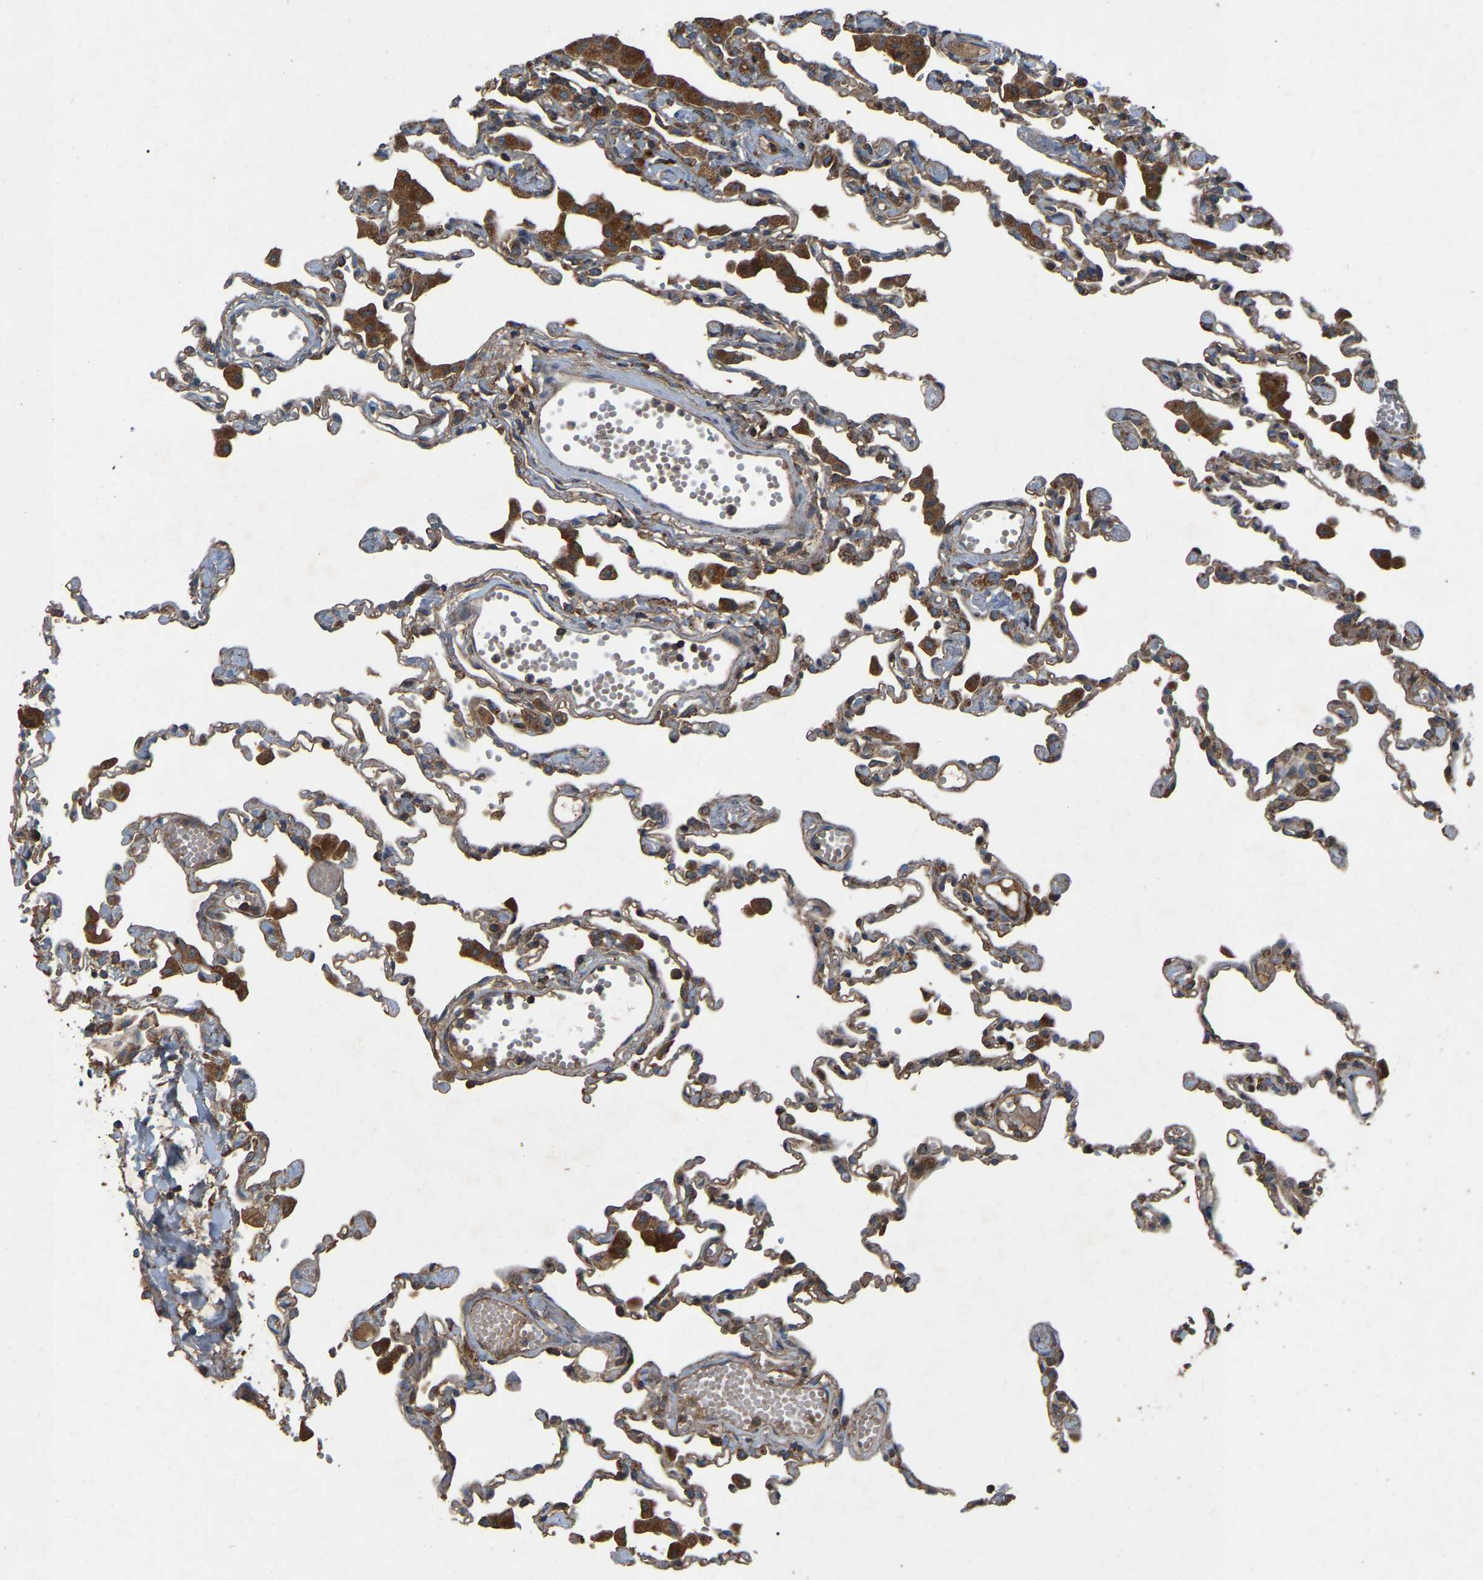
{"staining": {"intensity": "moderate", "quantity": ">75%", "location": "cytoplasmic/membranous"}, "tissue": "lung", "cell_type": "Alveolar cells", "image_type": "normal", "snomed": [{"axis": "morphology", "description": "Normal tissue, NOS"}, {"axis": "topography", "description": "Bronchus"}, {"axis": "topography", "description": "Lung"}], "caption": "Lung stained for a protein demonstrates moderate cytoplasmic/membranous positivity in alveolar cells. The staining was performed using DAB to visualize the protein expression in brown, while the nuclei were stained in blue with hematoxylin (Magnification: 20x).", "gene": "SAMD9L", "patient": {"sex": "female", "age": 49}}